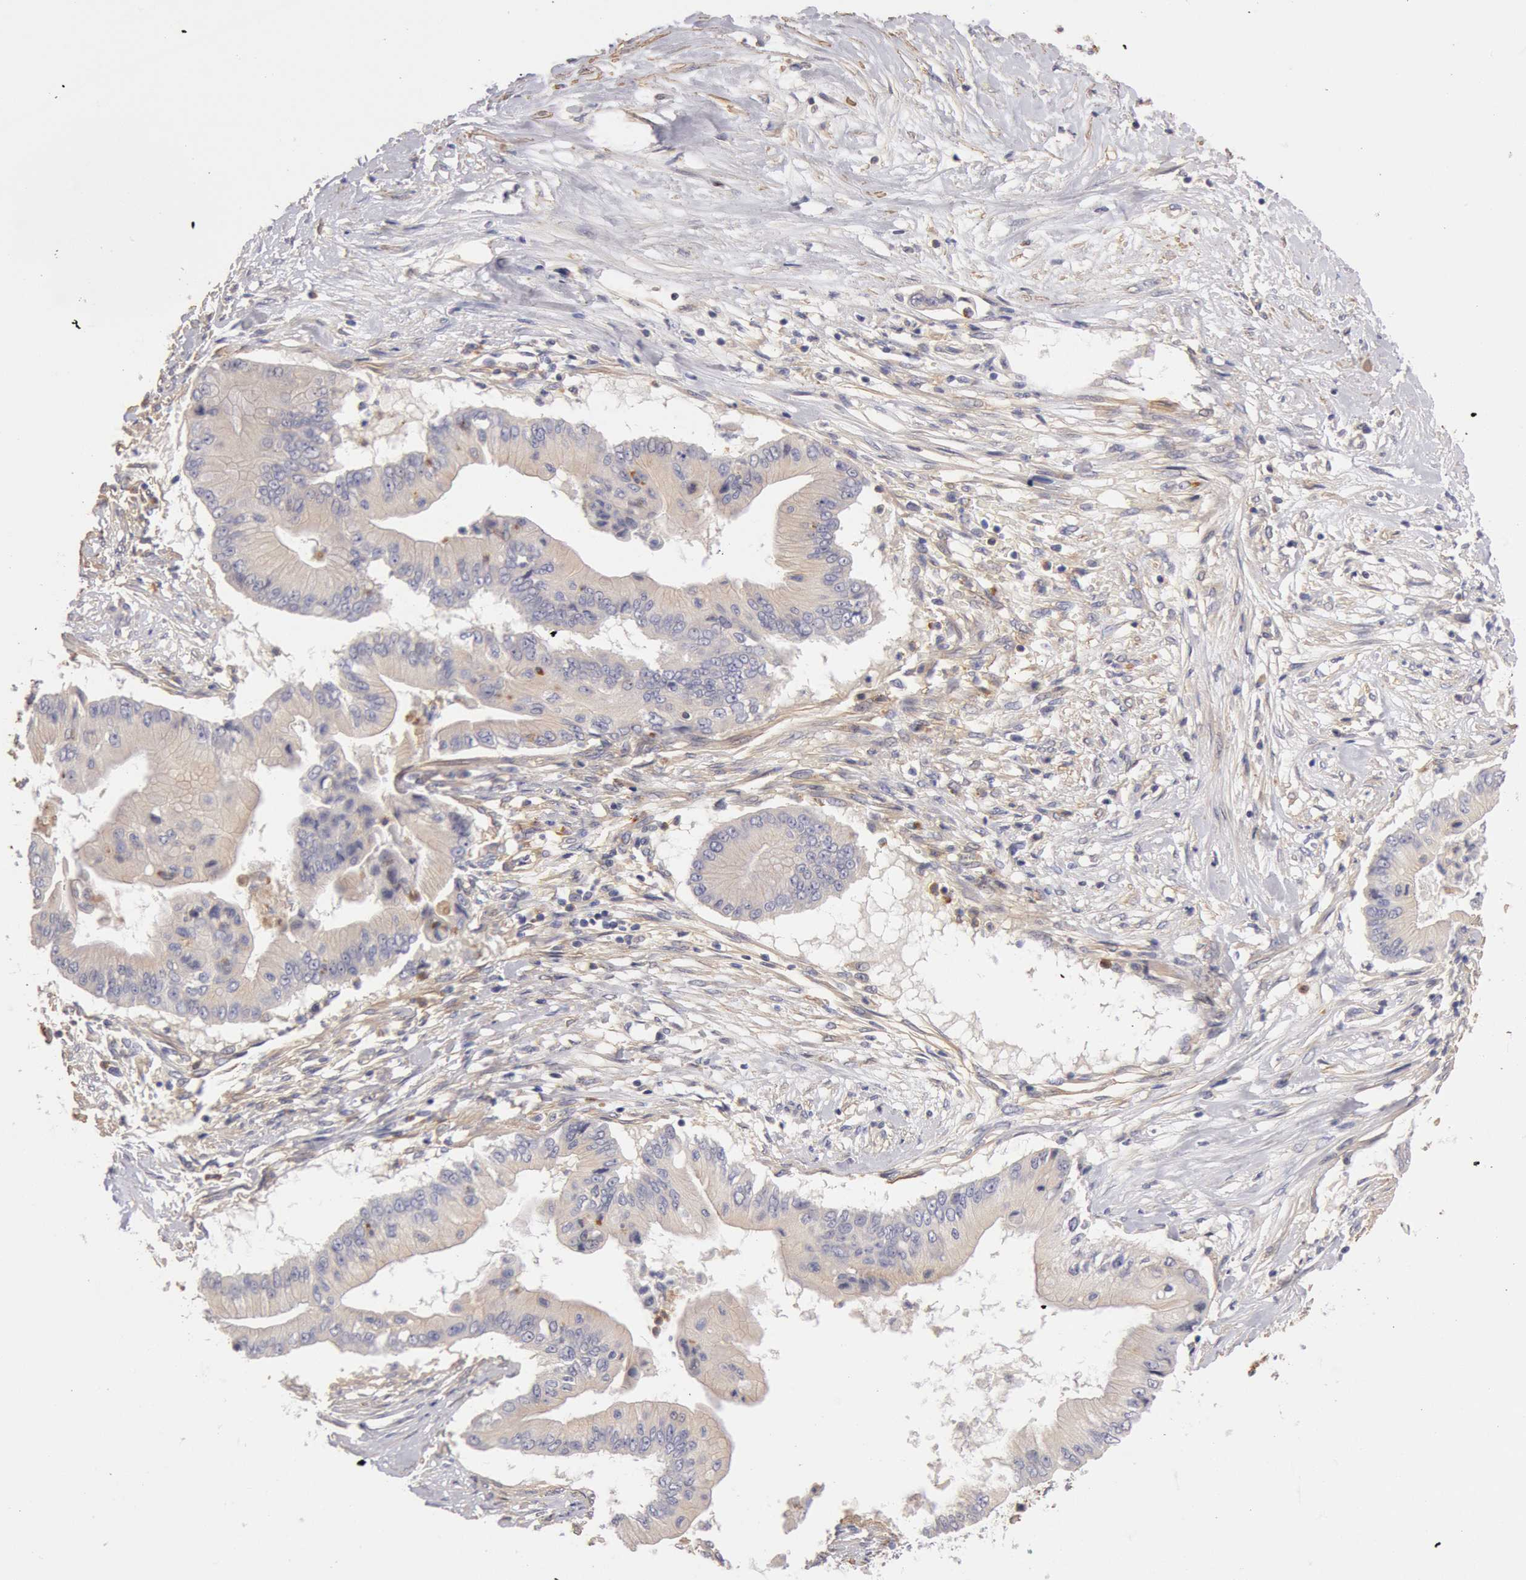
{"staining": {"intensity": "weak", "quantity": "25%-75%", "location": "cytoplasmic/membranous"}, "tissue": "pancreatic cancer", "cell_type": "Tumor cells", "image_type": "cancer", "snomed": [{"axis": "morphology", "description": "Adenocarcinoma, NOS"}, {"axis": "topography", "description": "Pancreas"}], "caption": "This photomicrograph displays IHC staining of human pancreatic adenocarcinoma, with low weak cytoplasmic/membranous positivity in approximately 25%-75% of tumor cells.", "gene": "TMED8", "patient": {"sex": "male", "age": 62}}